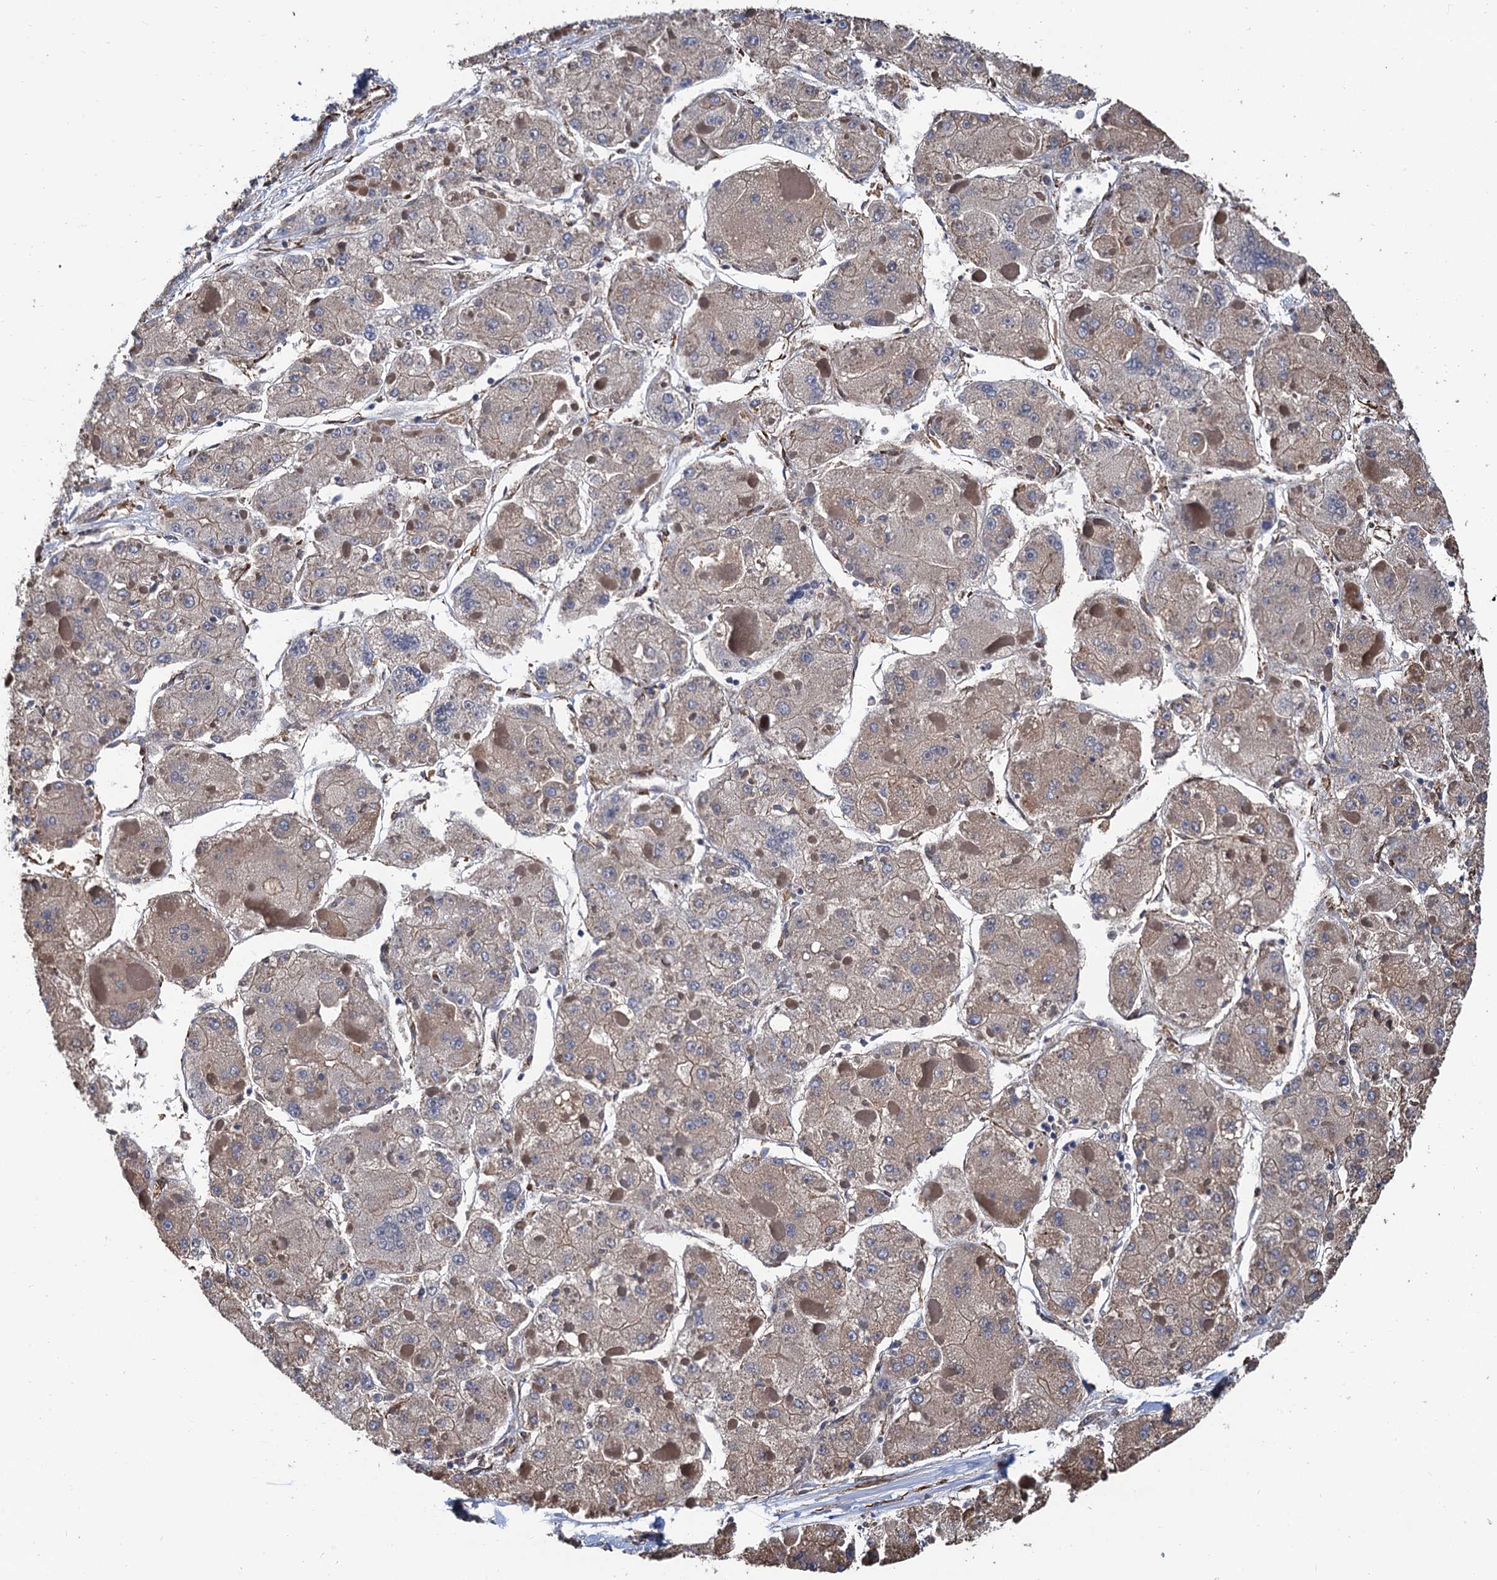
{"staining": {"intensity": "weak", "quantity": "<25%", "location": "cytoplasmic/membranous"}, "tissue": "liver cancer", "cell_type": "Tumor cells", "image_type": "cancer", "snomed": [{"axis": "morphology", "description": "Carcinoma, Hepatocellular, NOS"}, {"axis": "topography", "description": "Liver"}], "caption": "Tumor cells show no significant positivity in liver cancer (hepatocellular carcinoma).", "gene": "CNNM1", "patient": {"sex": "female", "age": 73}}